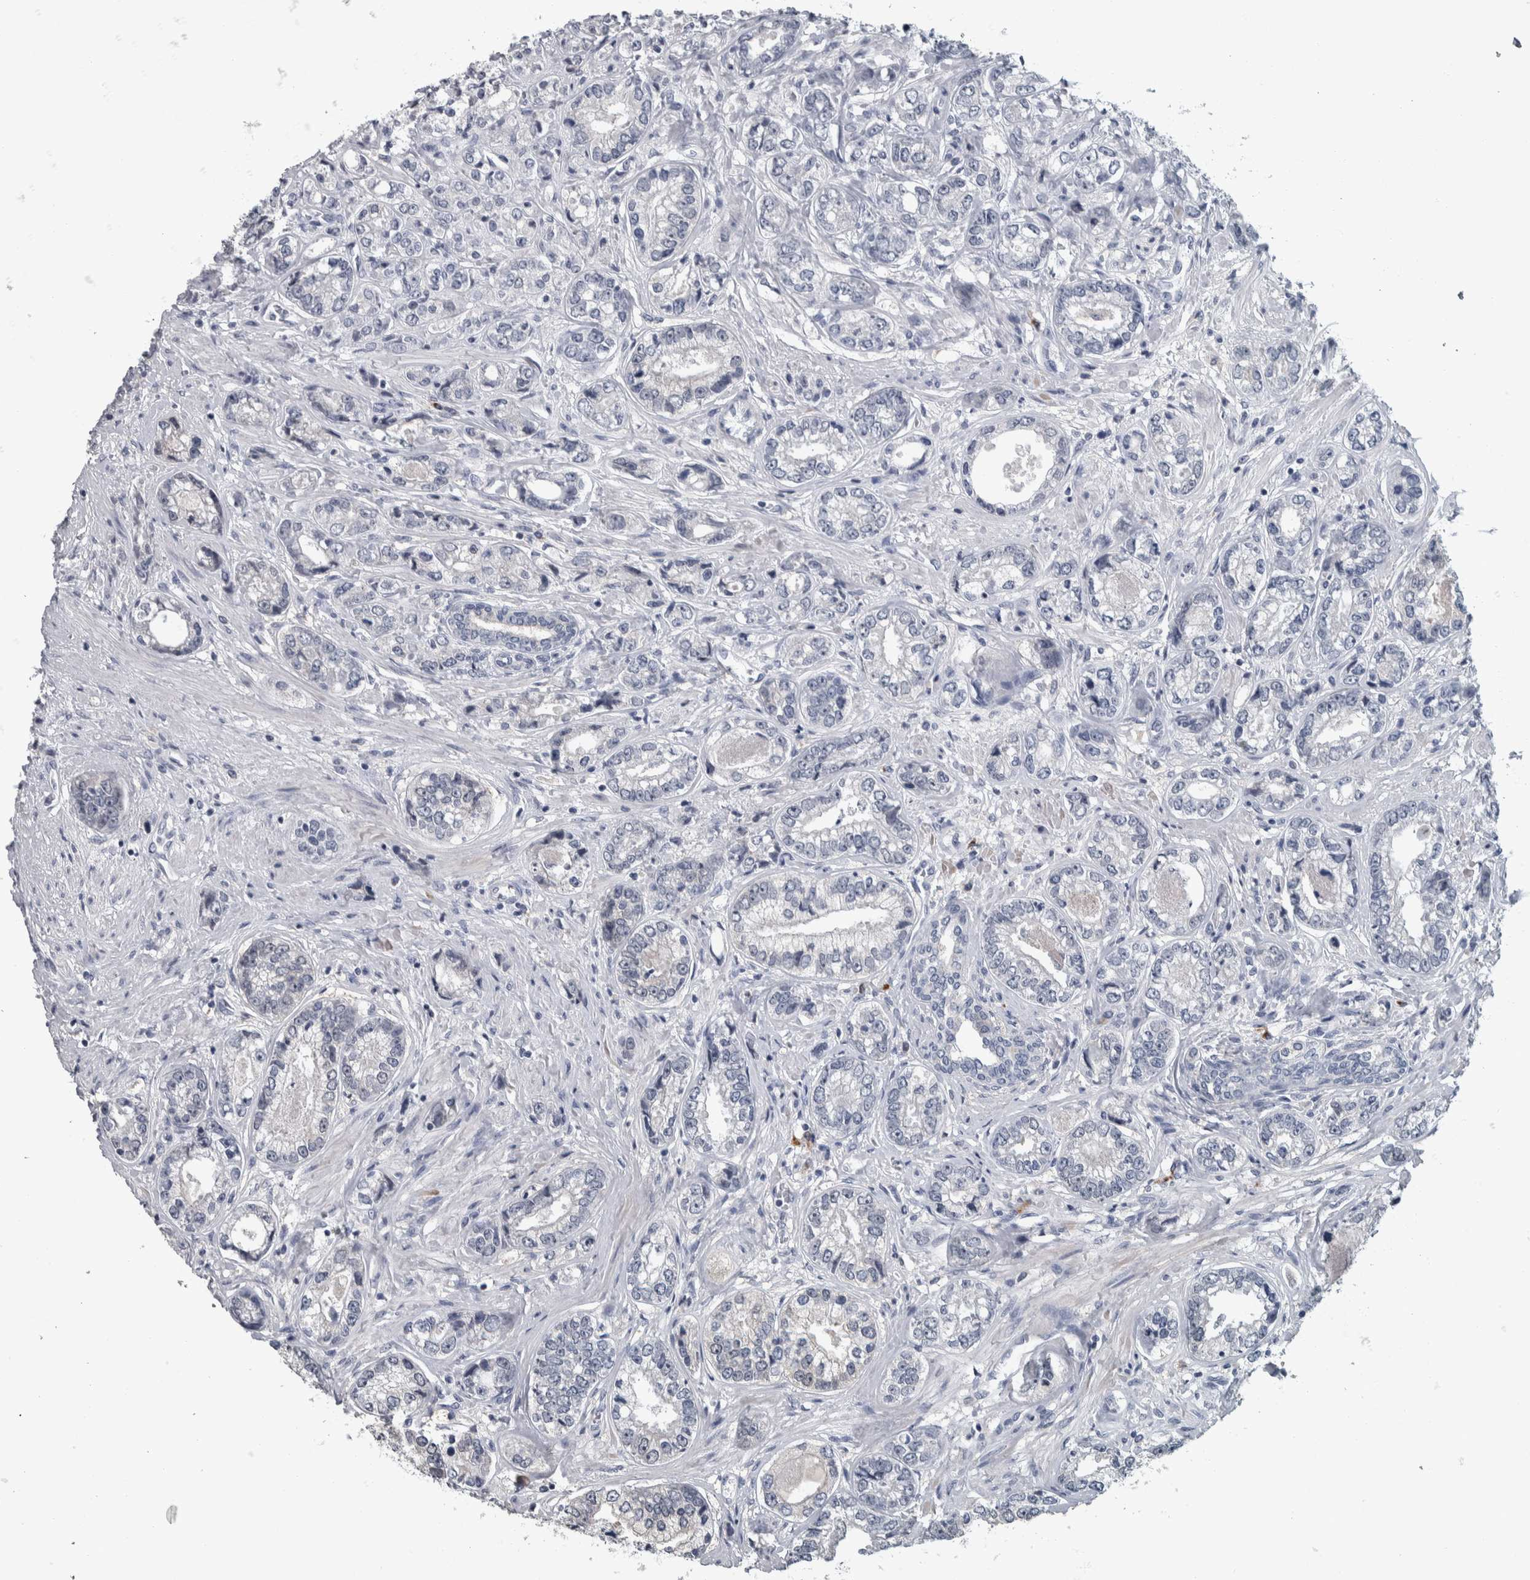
{"staining": {"intensity": "negative", "quantity": "none", "location": "none"}, "tissue": "prostate cancer", "cell_type": "Tumor cells", "image_type": "cancer", "snomed": [{"axis": "morphology", "description": "Adenocarcinoma, High grade"}, {"axis": "topography", "description": "Prostate"}], "caption": "Tumor cells are negative for brown protein staining in prostate cancer (high-grade adenocarcinoma).", "gene": "CAVIN4", "patient": {"sex": "male", "age": 61}}